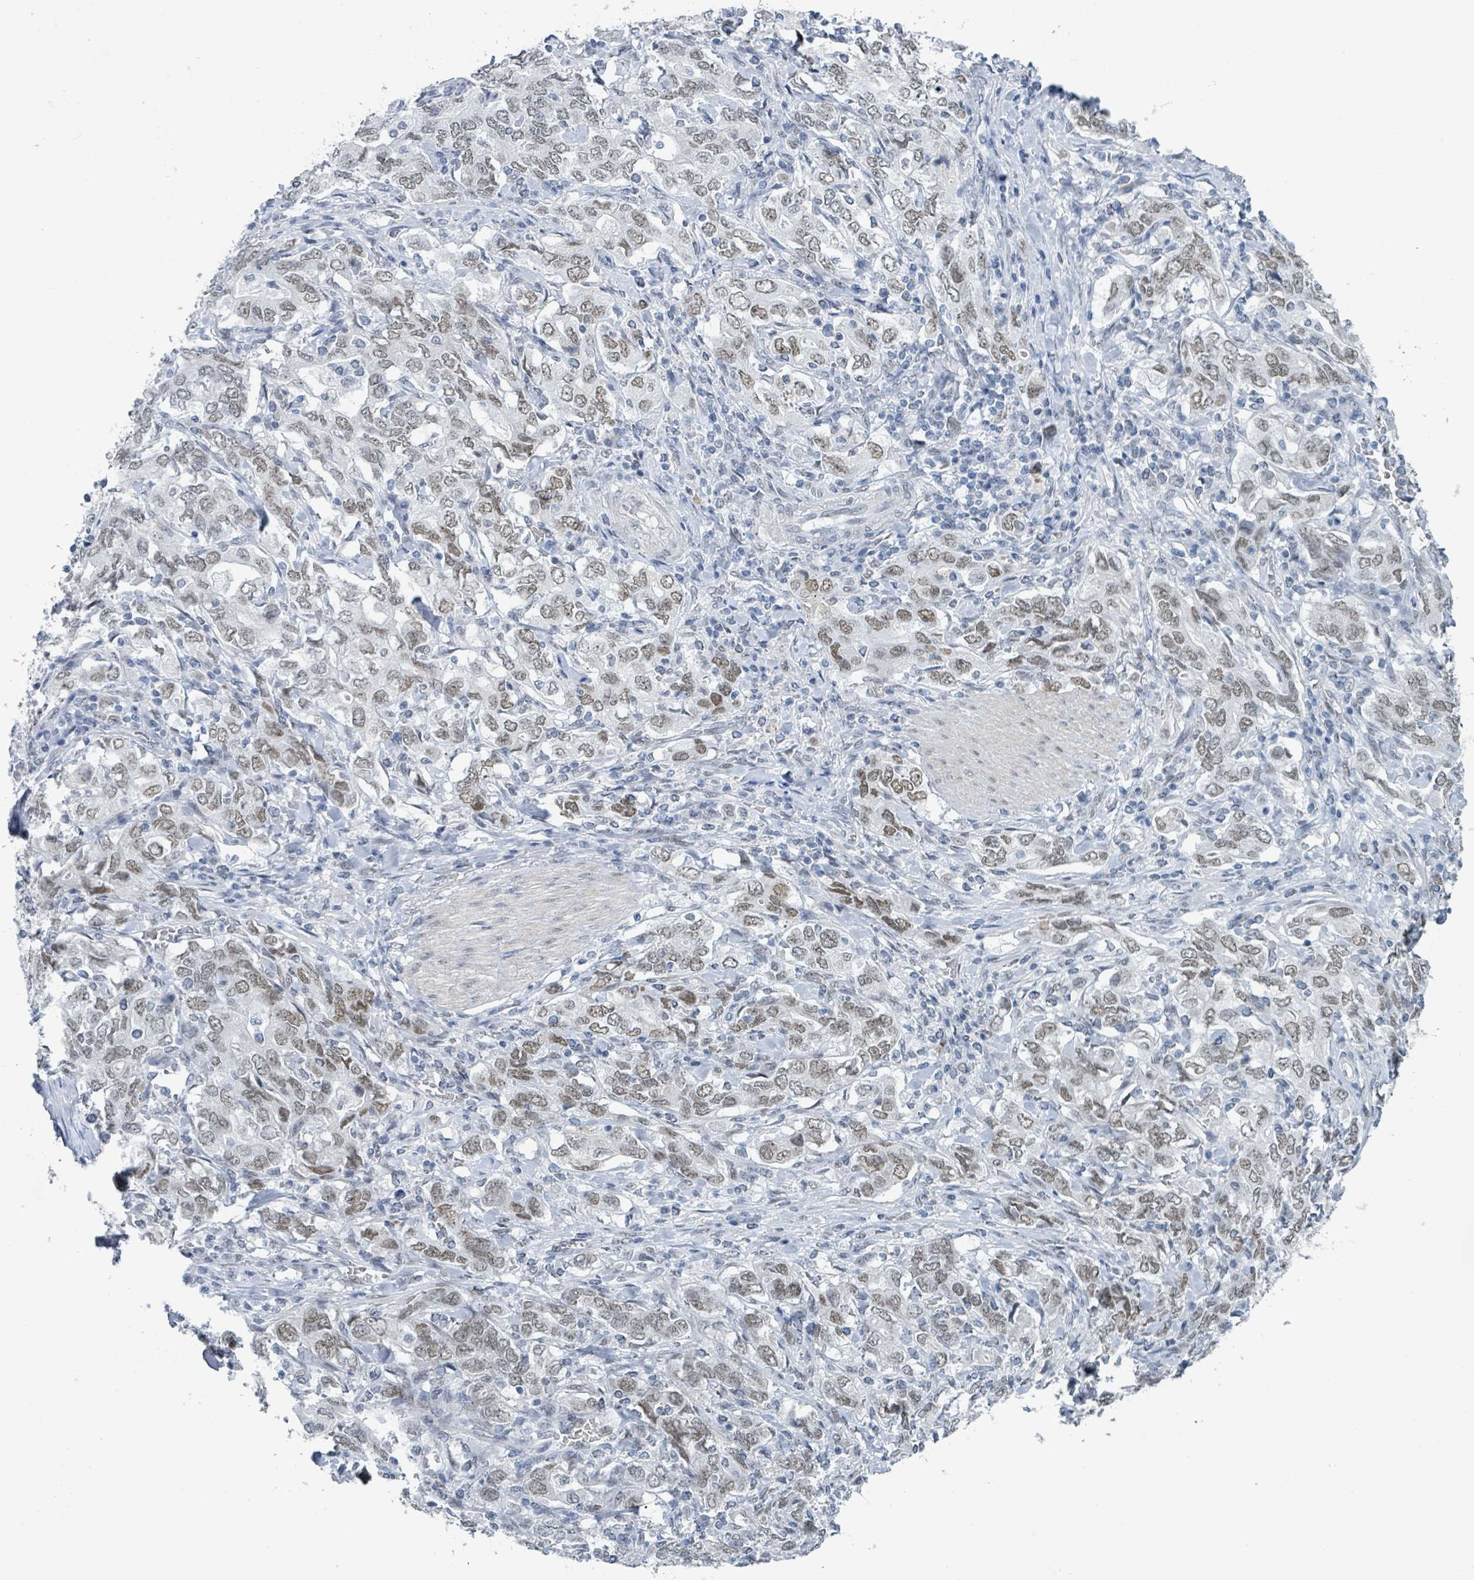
{"staining": {"intensity": "moderate", "quantity": ">75%", "location": "nuclear"}, "tissue": "stomach cancer", "cell_type": "Tumor cells", "image_type": "cancer", "snomed": [{"axis": "morphology", "description": "Adenocarcinoma, NOS"}, {"axis": "topography", "description": "Stomach, upper"}, {"axis": "topography", "description": "Stomach"}], "caption": "Immunohistochemistry (DAB) staining of stomach cancer shows moderate nuclear protein expression in about >75% of tumor cells.", "gene": "EHMT2", "patient": {"sex": "male", "age": 62}}